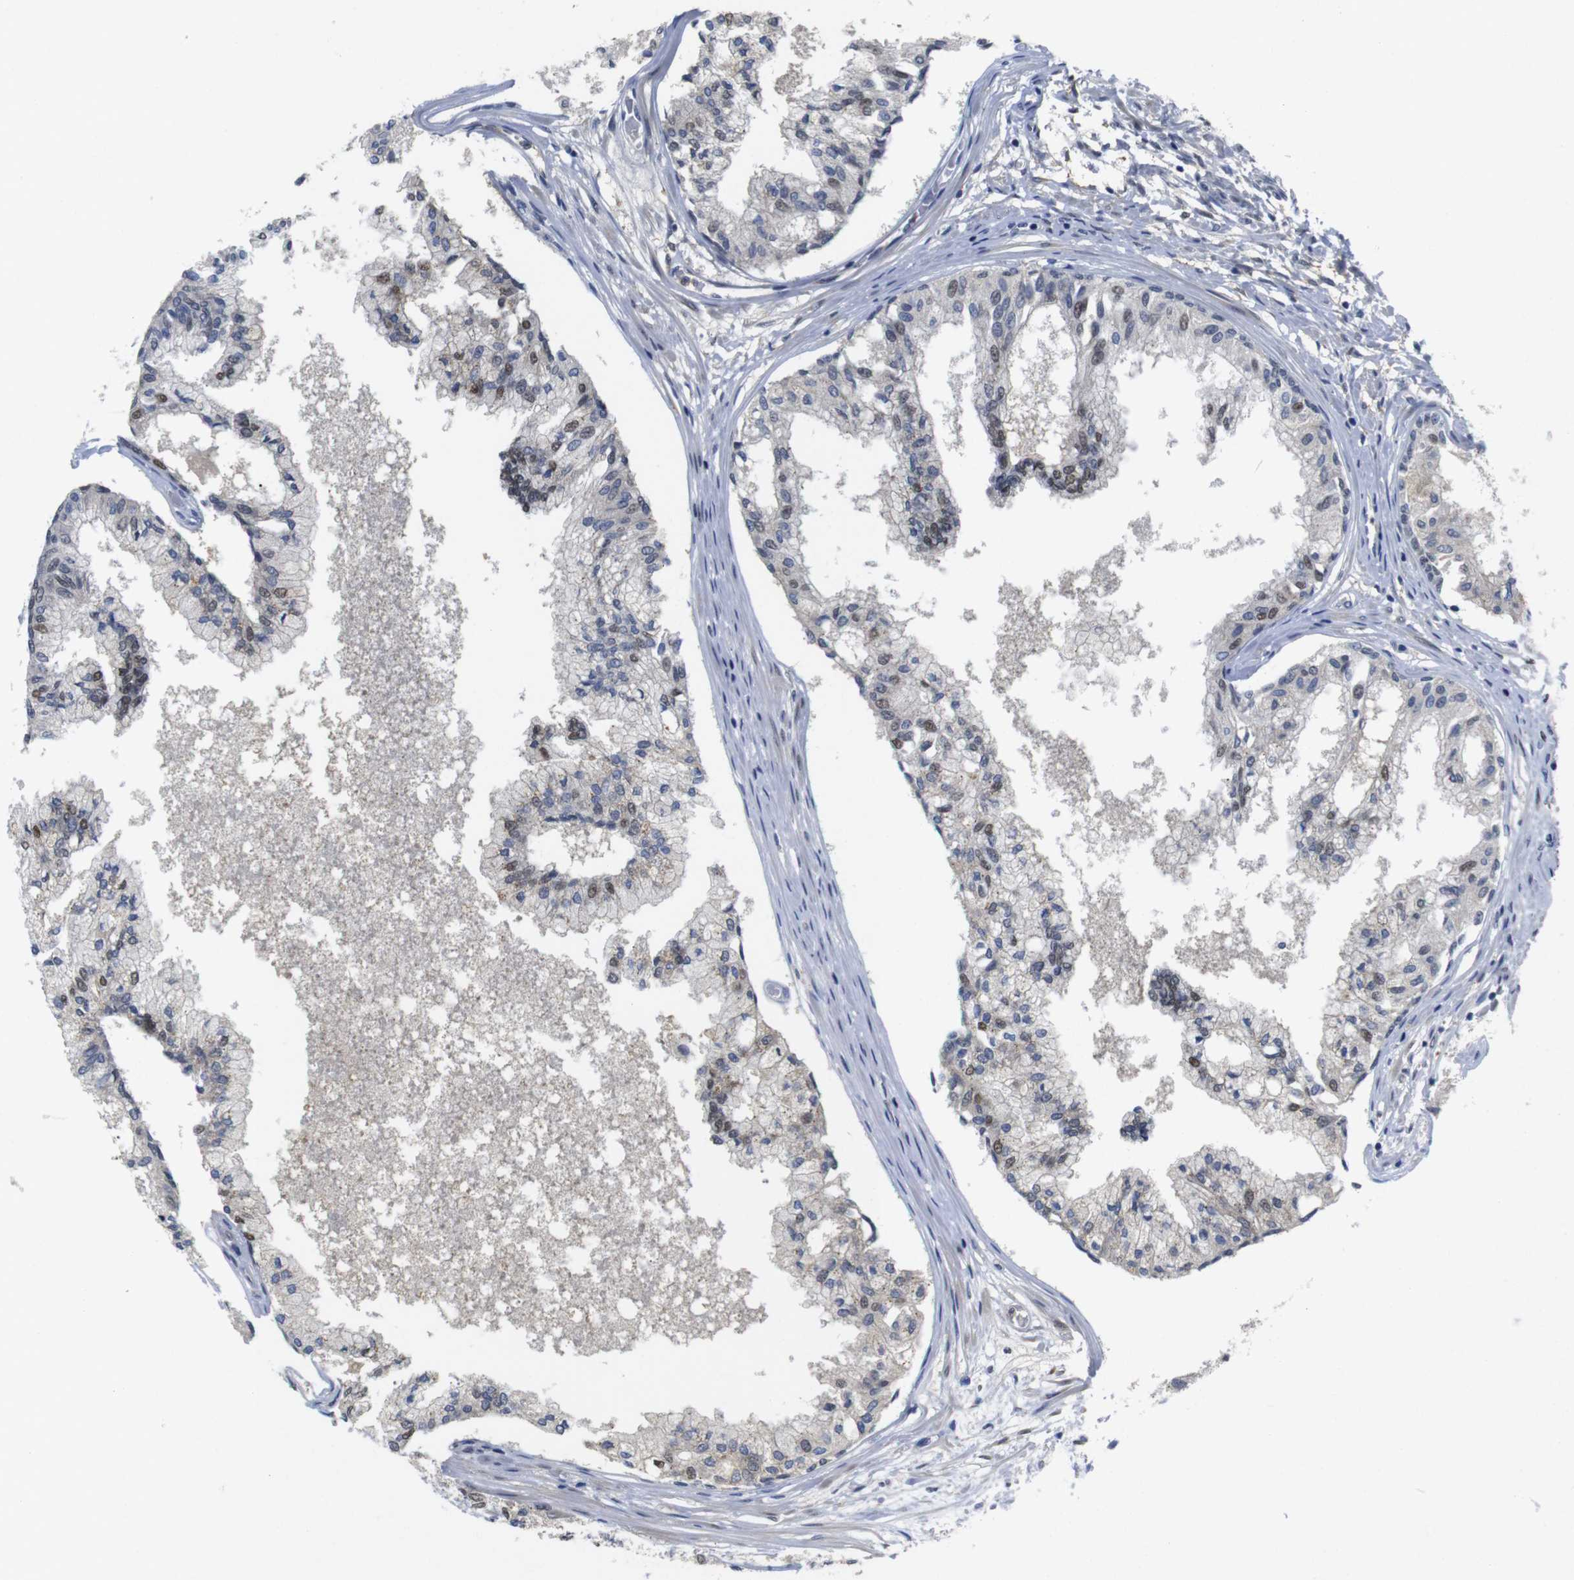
{"staining": {"intensity": "moderate", "quantity": "25%-75%", "location": "nuclear"}, "tissue": "prostate", "cell_type": "Glandular cells", "image_type": "normal", "snomed": [{"axis": "morphology", "description": "Normal tissue, NOS"}, {"axis": "topography", "description": "Prostate"}, {"axis": "topography", "description": "Seminal veicle"}], "caption": "Benign prostate reveals moderate nuclear expression in about 25%-75% of glandular cells, visualized by immunohistochemistry. (DAB (3,3'-diaminobenzidine) IHC with brightfield microscopy, high magnification).", "gene": "FNTA", "patient": {"sex": "male", "age": 60}}